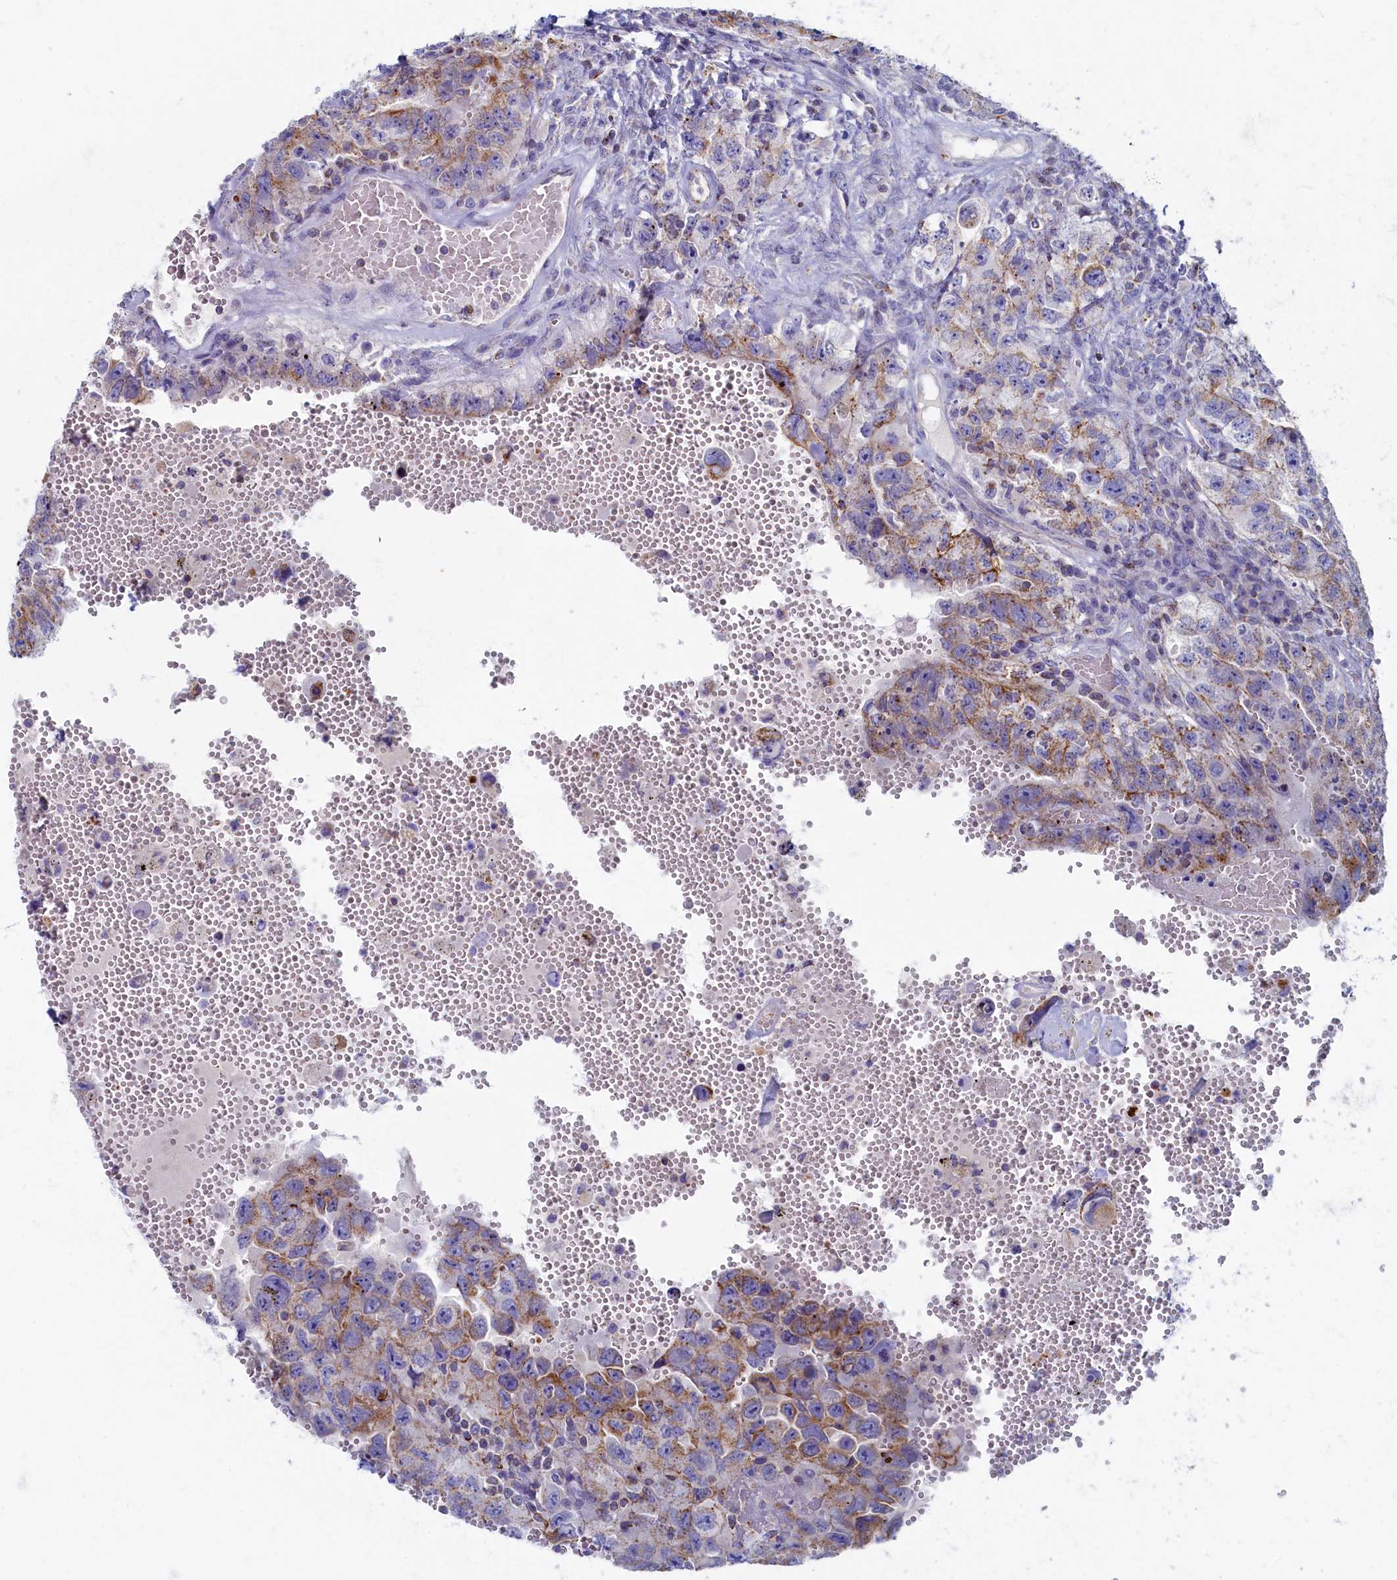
{"staining": {"intensity": "moderate", "quantity": "25%-75%", "location": "cytoplasmic/membranous"}, "tissue": "testis cancer", "cell_type": "Tumor cells", "image_type": "cancer", "snomed": [{"axis": "morphology", "description": "Carcinoma, Embryonal, NOS"}, {"axis": "topography", "description": "Testis"}], "caption": "Testis cancer (embryonal carcinoma) tissue demonstrates moderate cytoplasmic/membranous staining in about 25%-75% of tumor cells", "gene": "OCIAD2", "patient": {"sex": "male", "age": 26}}